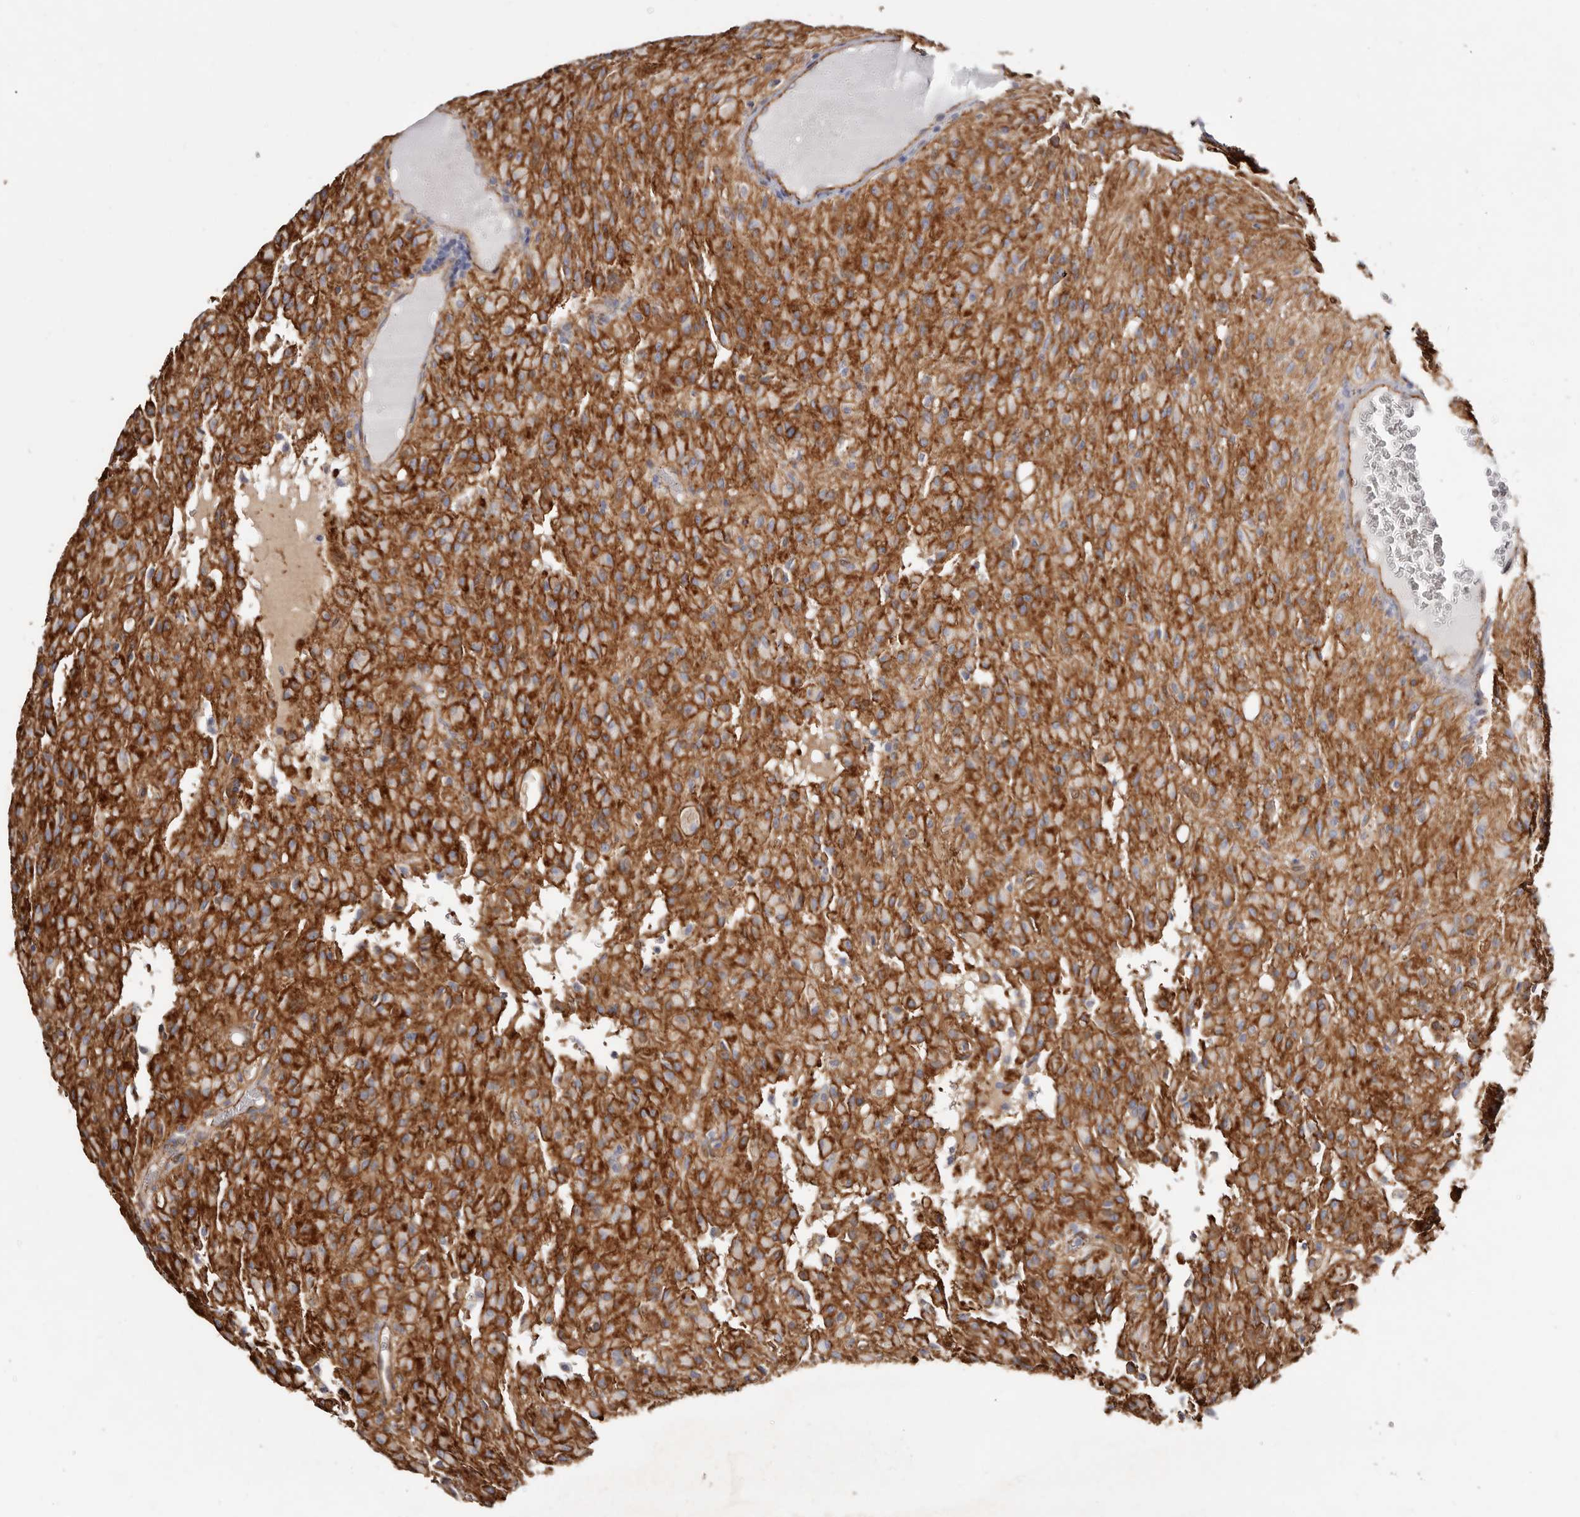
{"staining": {"intensity": "moderate", "quantity": "<25%", "location": "cytoplasmic/membranous"}, "tissue": "glioma", "cell_type": "Tumor cells", "image_type": "cancer", "snomed": [{"axis": "morphology", "description": "Glioma, malignant, High grade"}, {"axis": "topography", "description": "Brain"}], "caption": "About <25% of tumor cells in glioma demonstrate moderate cytoplasmic/membranous protein expression as visualized by brown immunohistochemical staining.", "gene": "CTNNB1", "patient": {"sex": "female", "age": 59}}